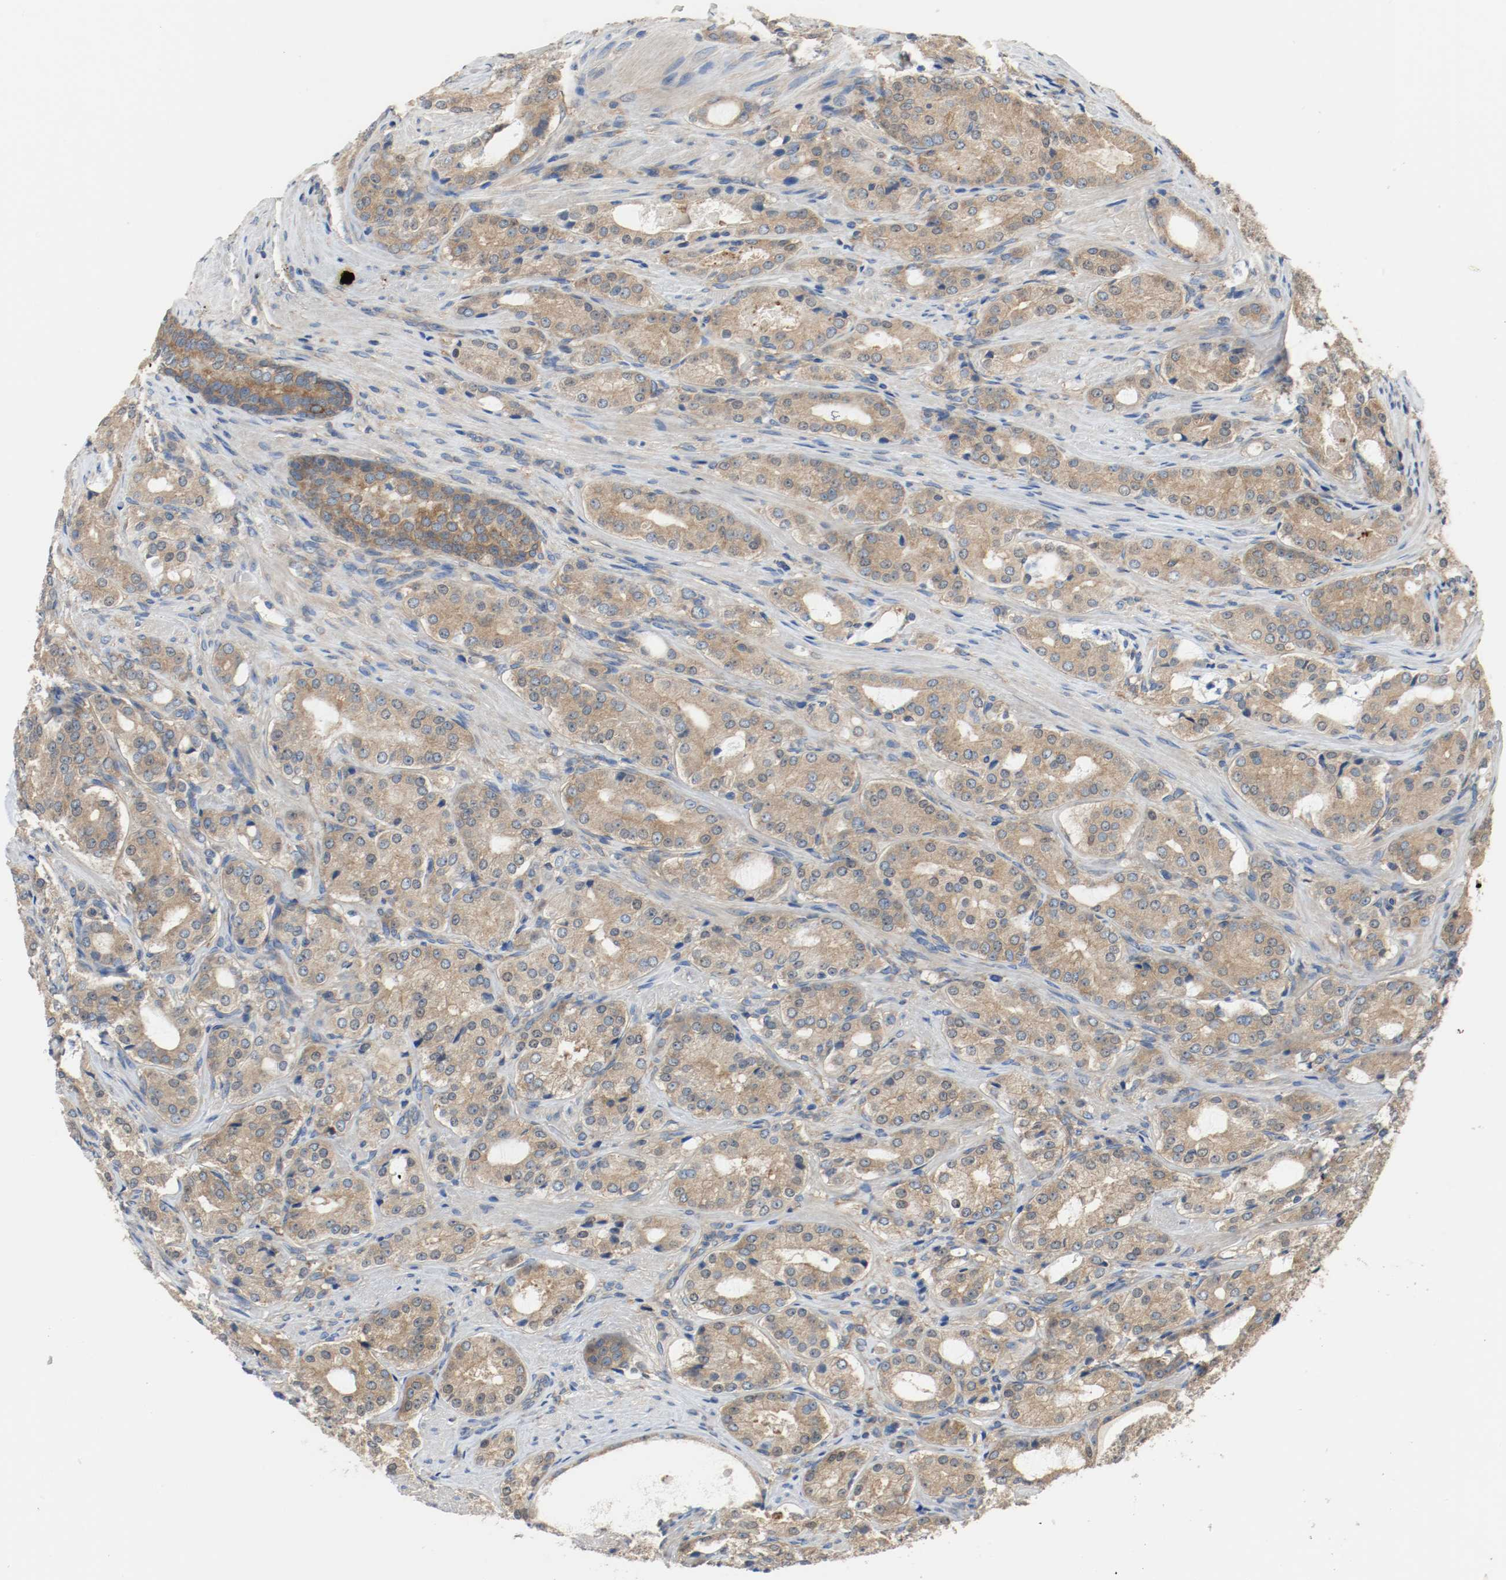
{"staining": {"intensity": "strong", "quantity": ">75%", "location": "cytoplasmic/membranous"}, "tissue": "prostate cancer", "cell_type": "Tumor cells", "image_type": "cancer", "snomed": [{"axis": "morphology", "description": "Adenocarcinoma, High grade"}, {"axis": "topography", "description": "Prostate"}], "caption": "High-grade adenocarcinoma (prostate) tissue exhibits strong cytoplasmic/membranous positivity in about >75% of tumor cells", "gene": "HGS", "patient": {"sex": "male", "age": 72}}